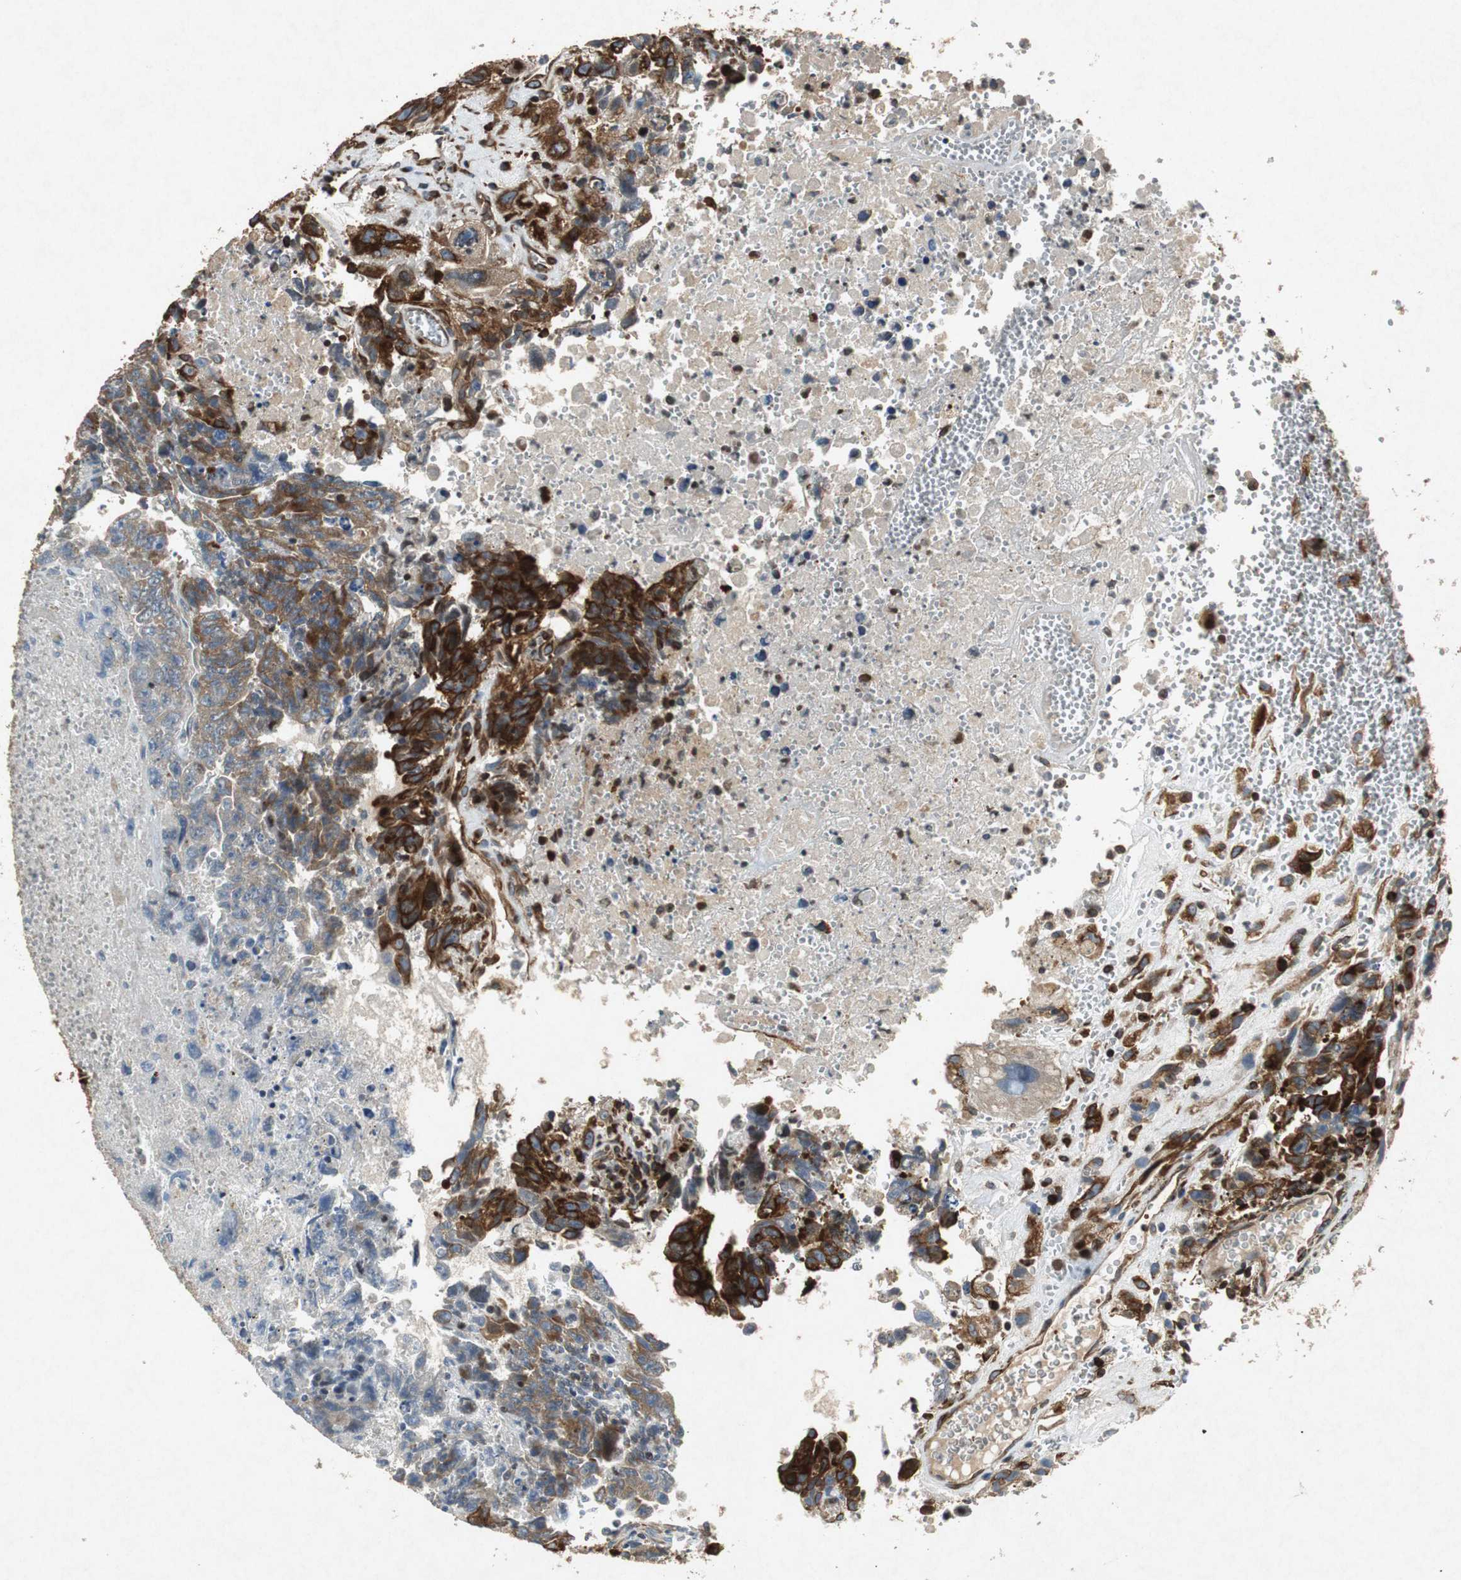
{"staining": {"intensity": "strong", "quantity": "25%-75%", "location": "cytoplasmic/membranous"}, "tissue": "testis cancer", "cell_type": "Tumor cells", "image_type": "cancer", "snomed": [{"axis": "morphology", "description": "Carcinoma, Embryonal, NOS"}, {"axis": "topography", "description": "Testis"}], "caption": "Human testis embryonal carcinoma stained for a protein (brown) reveals strong cytoplasmic/membranous positive staining in about 25%-75% of tumor cells.", "gene": "TUBA4A", "patient": {"sex": "male", "age": 28}}